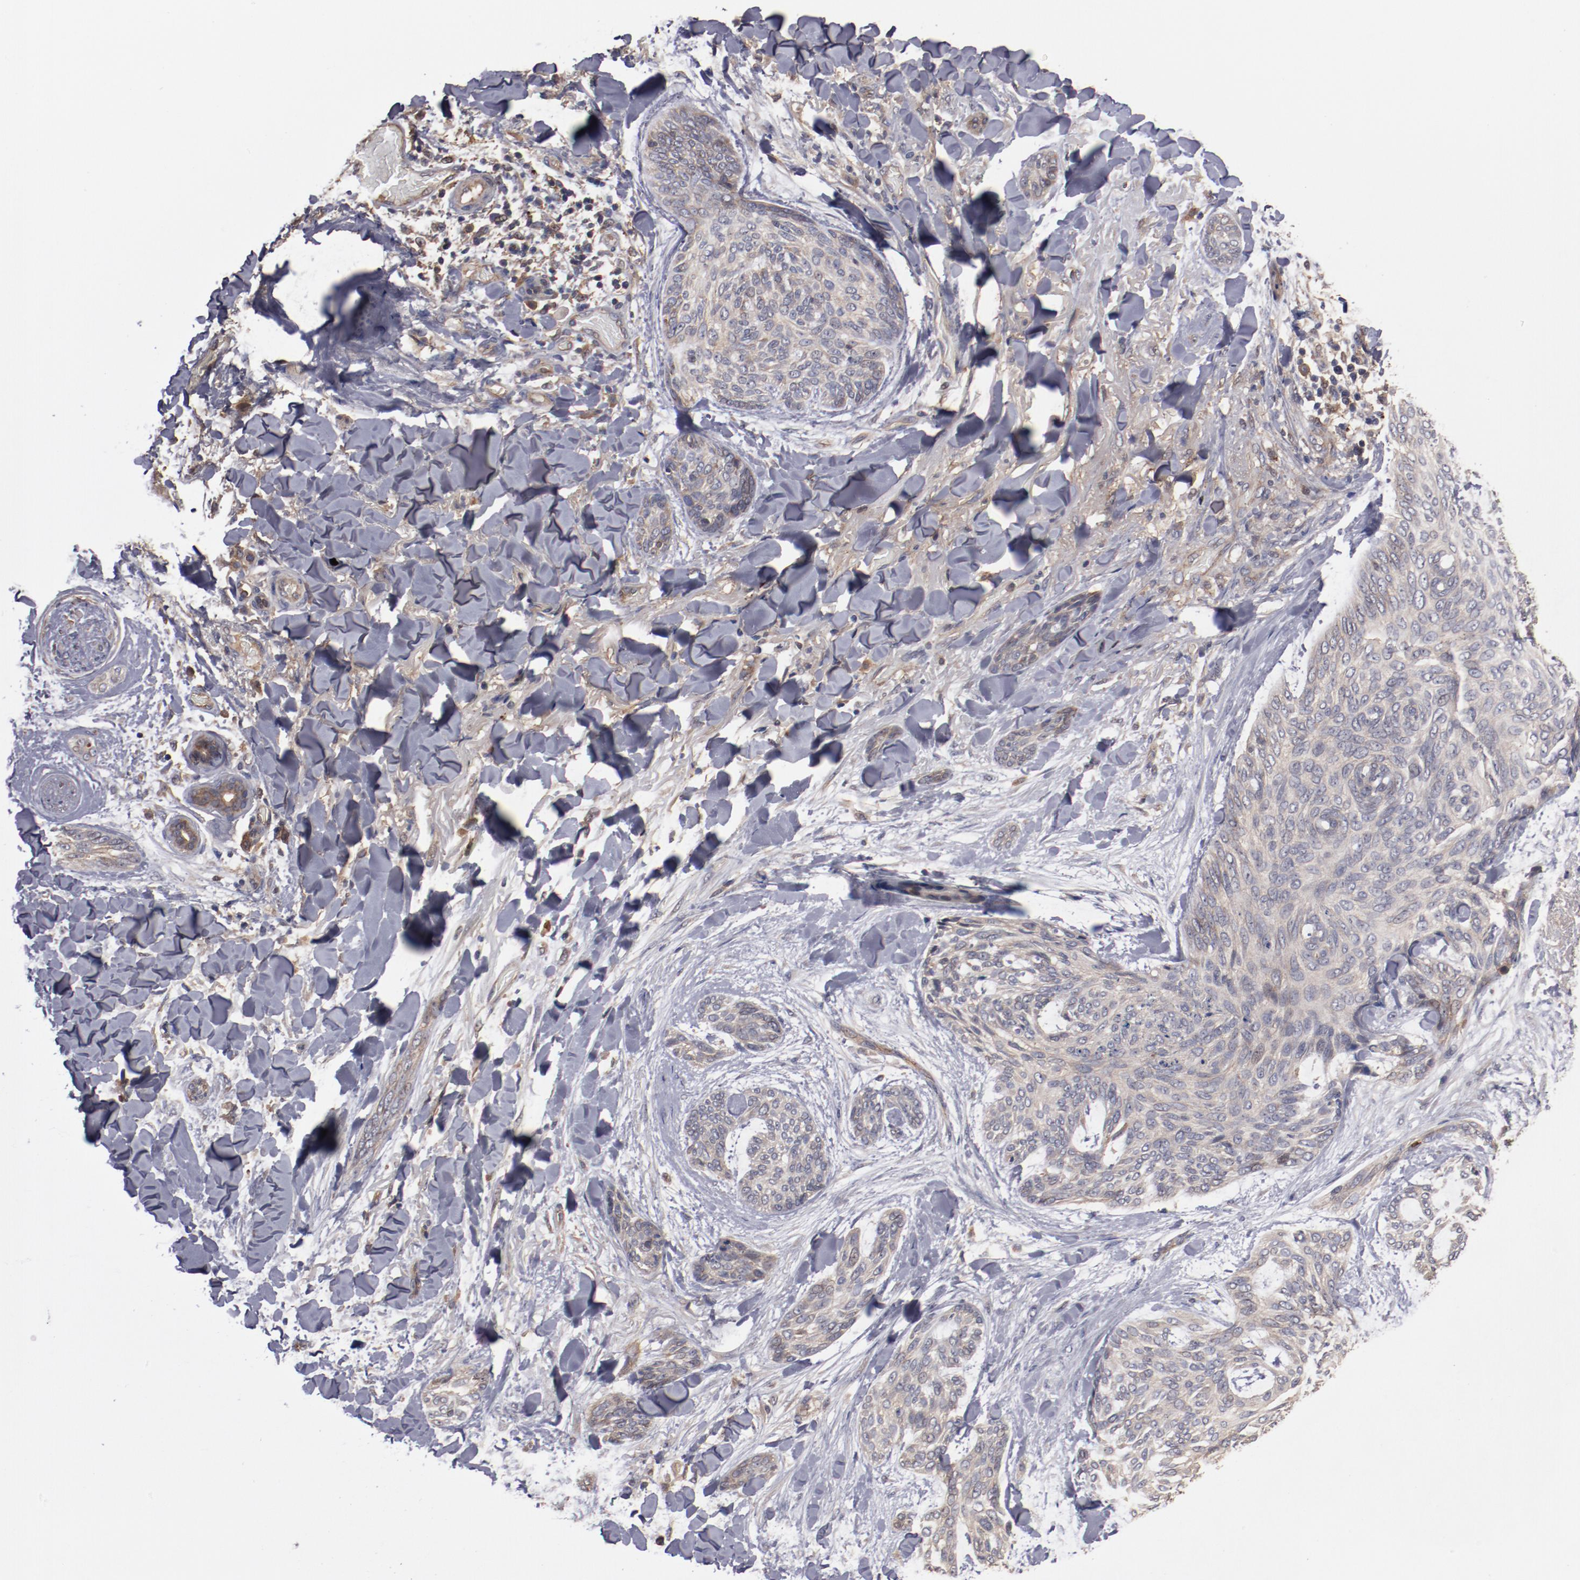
{"staining": {"intensity": "weak", "quantity": "25%-75%", "location": "cytoplasmic/membranous"}, "tissue": "skin cancer", "cell_type": "Tumor cells", "image_type": "cancer", "snomed": [{"axis": "morphology", "description": "Normal tissue, NOS"}, {"axis": "morphology", "description": "Basal cell carcinoma"}, {"axis": "topography", "description": "Skin"}], "caption": "Immunohistochemical staining of skin basal cell carcinoma displays low levels of weak cytoplasmic/membranous protein positivity in approximately 25%-75% of tumor cells. The staining was performed using DAB, with brown indicating positive protein expression. Nuclei are stained blue with hematoxylin.", "gene": "DNAAF2", "patient": {"sex": "female", "age": 71}}